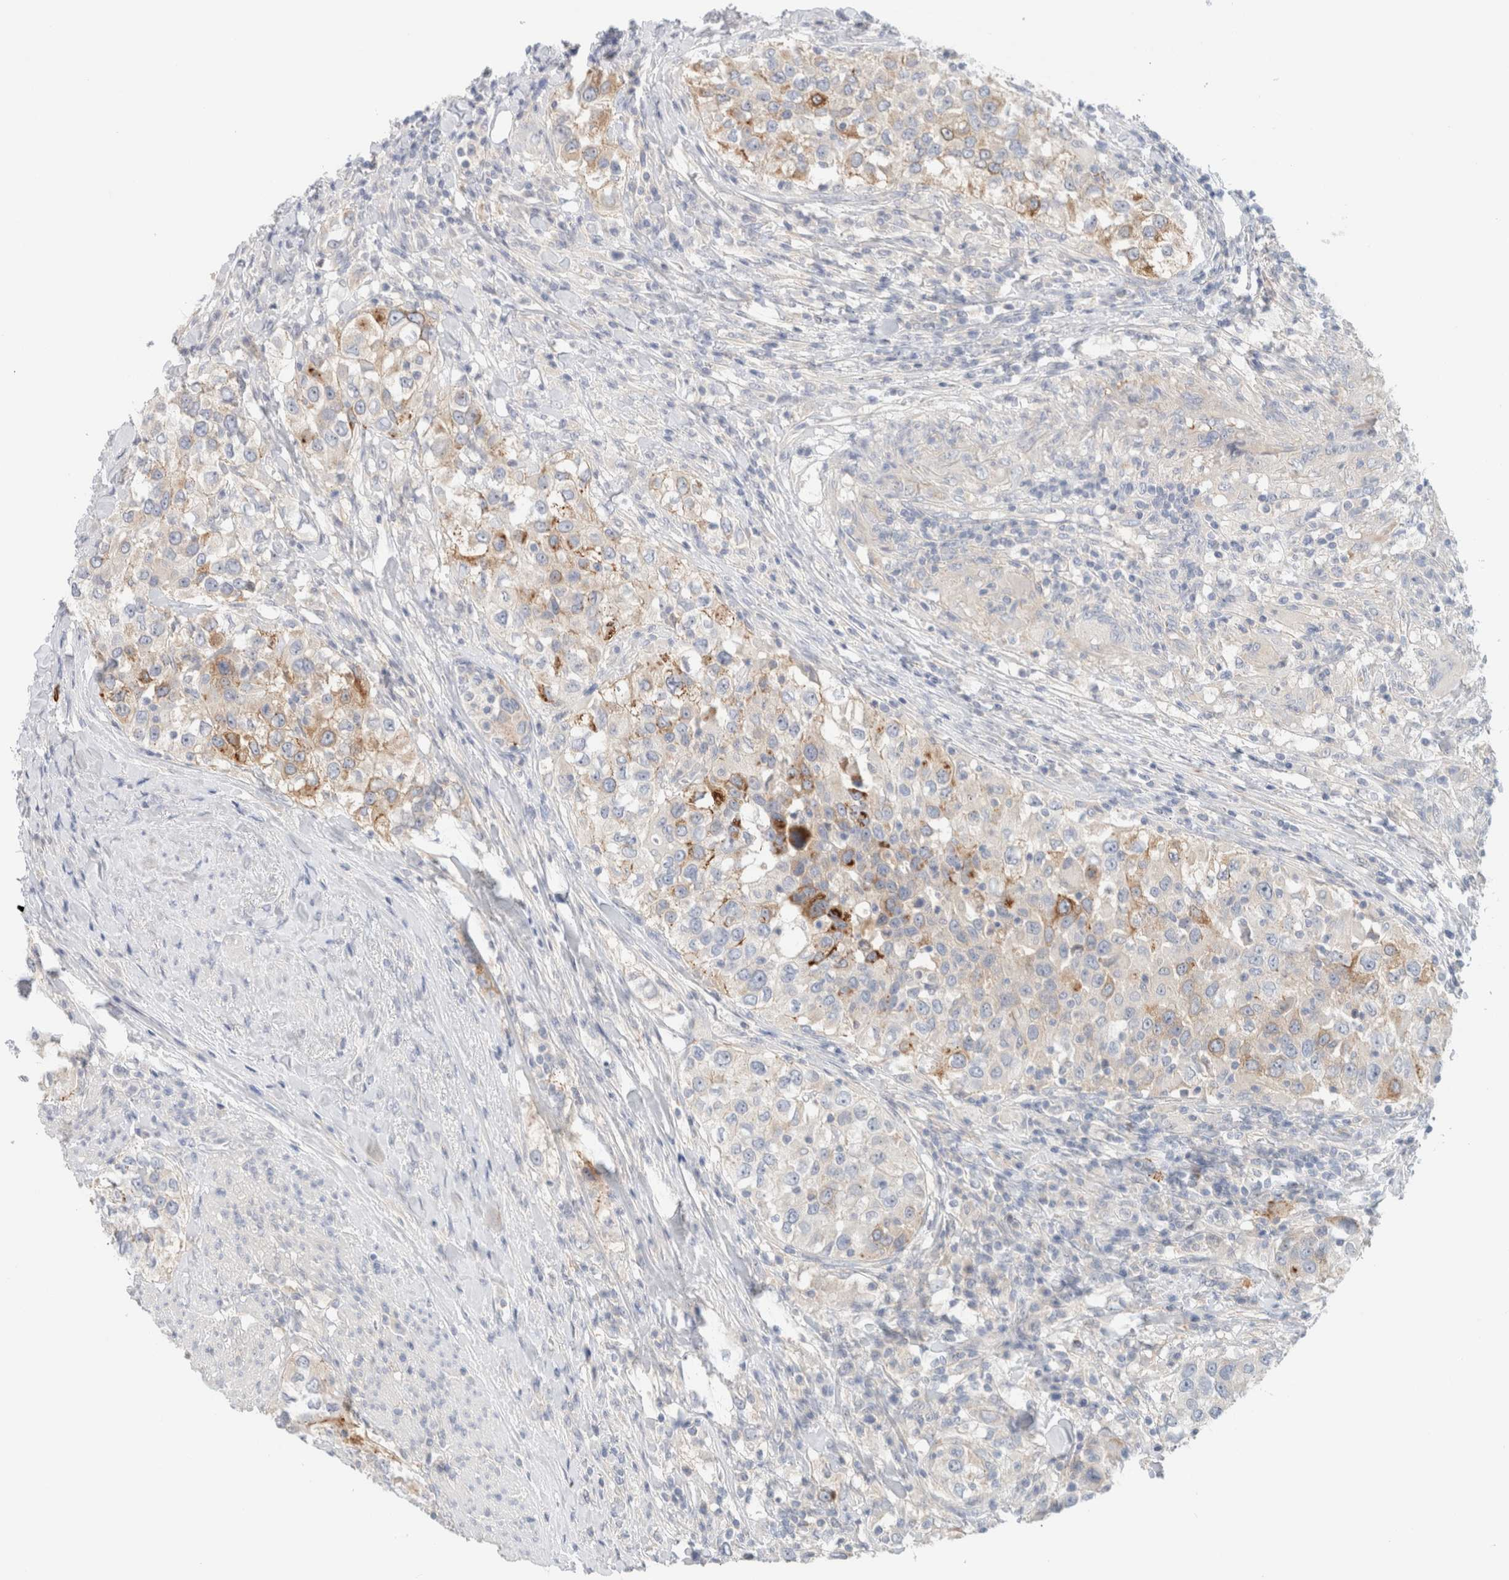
{"staining": {"intensity": "strong", "quantity": "<25%", "location": "cytoplasmic/membranous"}, "tissue": "urothelial cancer", "cell_type": "Tumor cells", "image_type": "cancer", "snomed": [{"axis": "morphology", "description": "Urothelial carcinoma, High grade"}, {"axis": "topography", "description": "Urinary bladder"}], "caption": "Immunohistochemical staining of human urothelial carcinoma (high-grade) displays strong cytoplasmic/membranous protein staining in about <25% of tumor cells.", "gene": "SDR16C5", "patient": {"sex": "female", "age": 80}}